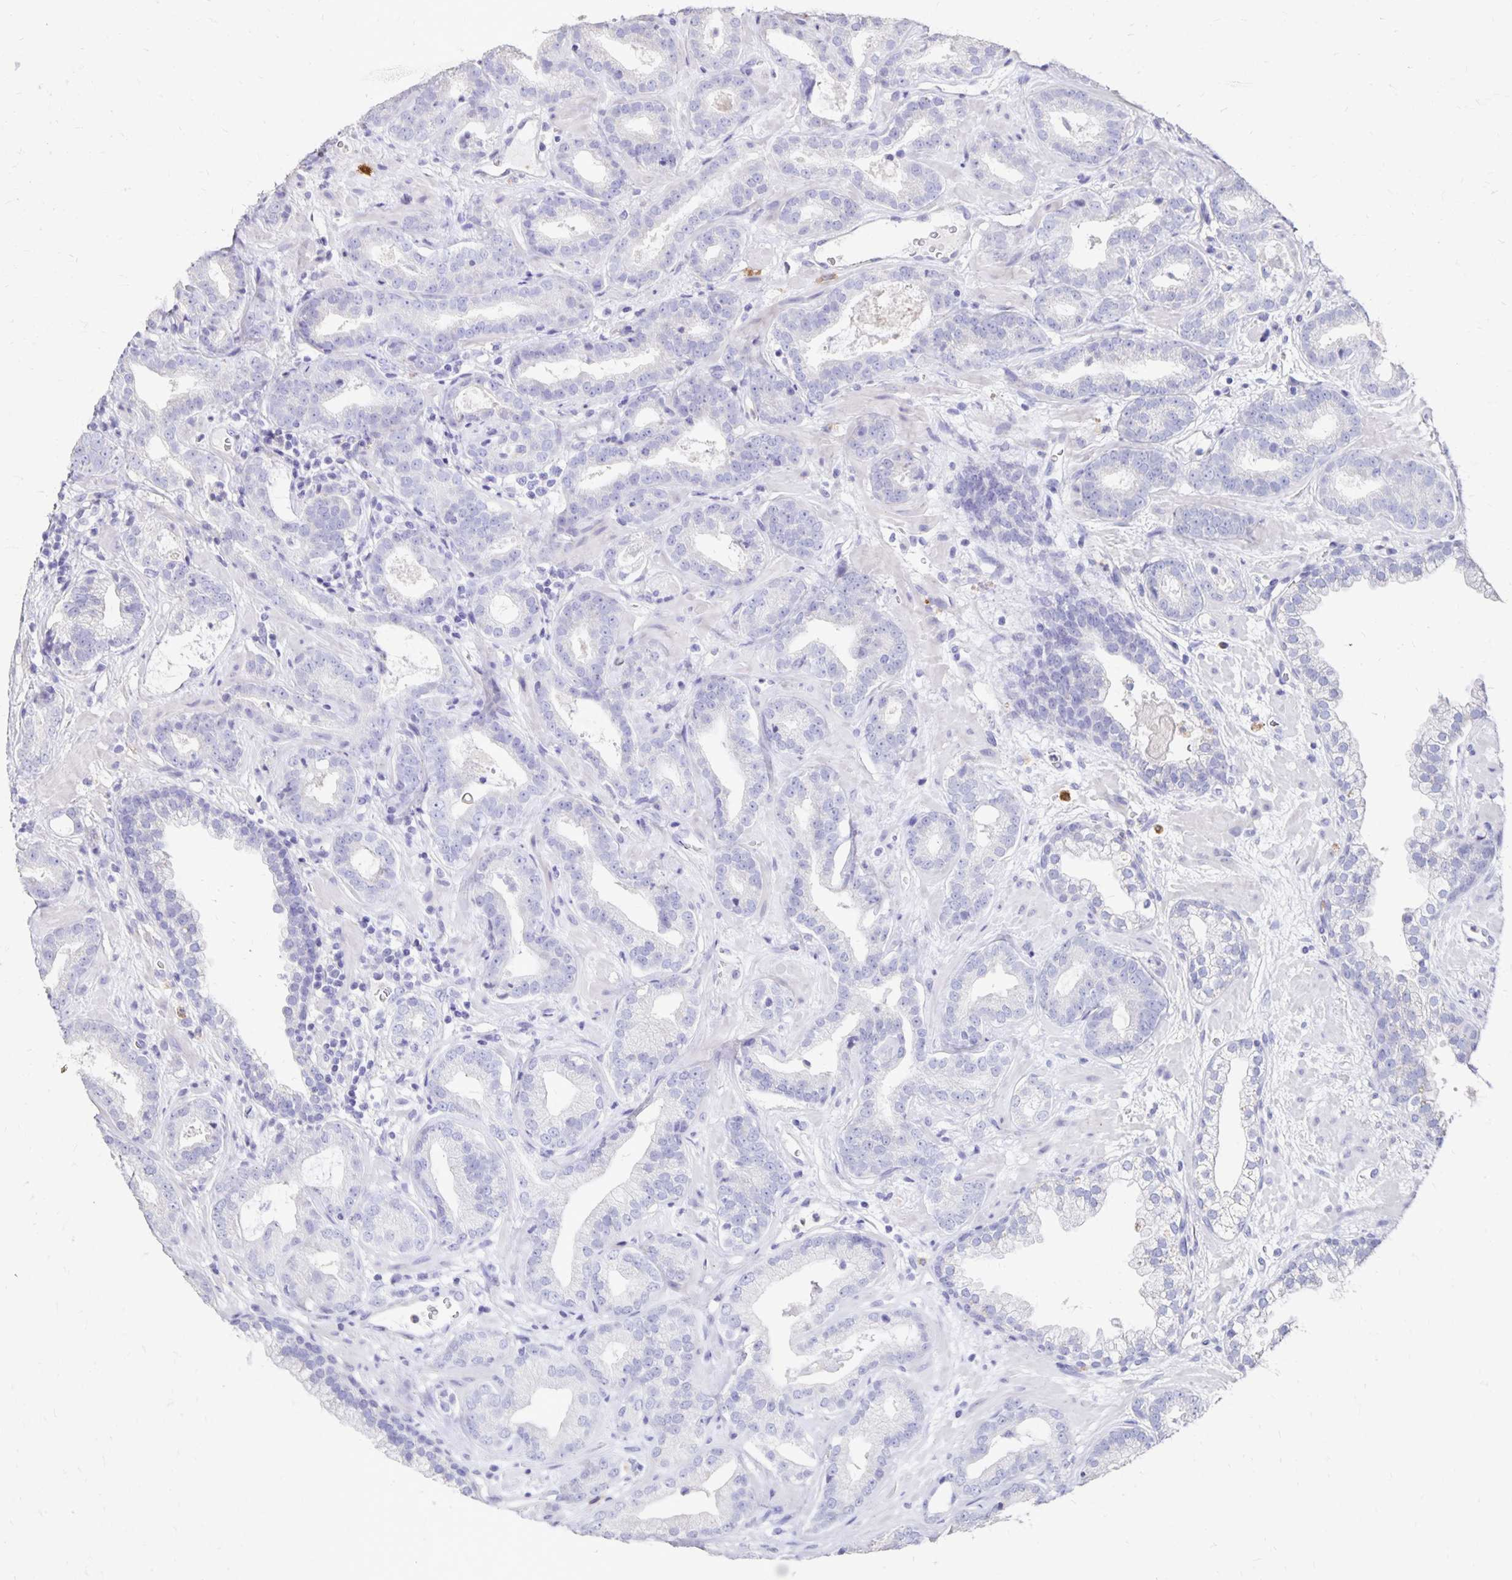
{"staining": {"intensity": "negative", "quantity": "none", "location": "none"}, "tissue": "prostate cancer", "cell_type": "Tumor cells", "image_type": "cancer", "snomed": [{"axis": "morphology", "description": "Adenocarcinoma, Low grade"}, {"axis": "topography", "description": "Prostate"}], "caption": "Tumor cells show no significant staining in low-grade adenocarcinoma (prostate).", "gene": "DYNLT4", "patient": {"sex": "male", "age": 62}}